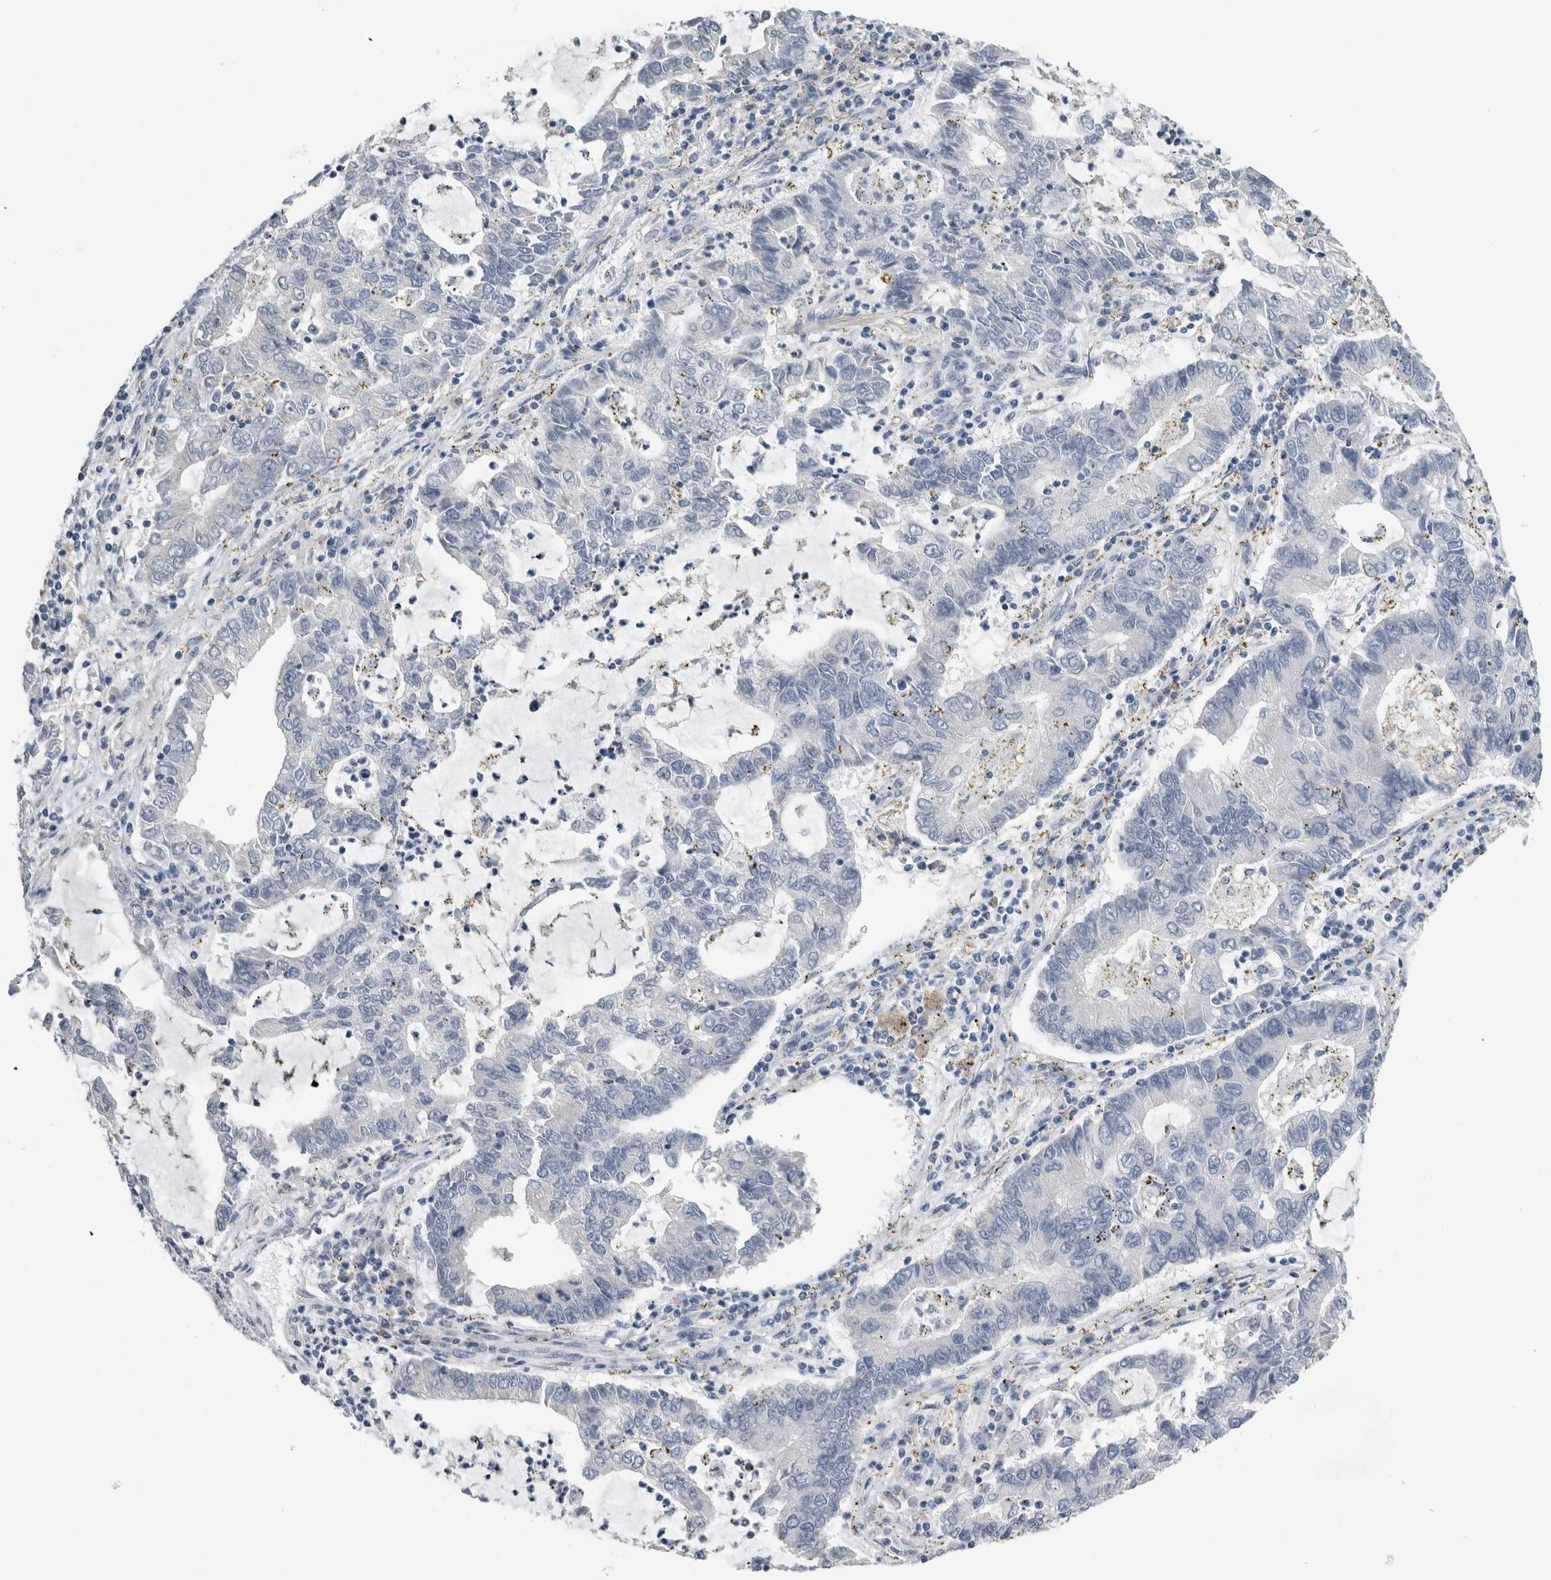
{"staining": {"intensity": "negative", "quantity": "none", "location": "none"}, "tissue": "lung cancer", "cell_type": "Tumor cells", "image_type": "cancer", "snomed": [{"axis": "morphology", "description": "Adenocarcinoma, NOS"}, {"axis": "topography", "description": "Lung"}], "caption": "Immunohistochemical staining of human lung cancer (adenocarcinoma) shows no significant staining in tumor cells.", "gene": "NEFM", "patient": {"sex": "female", "age": 51}}